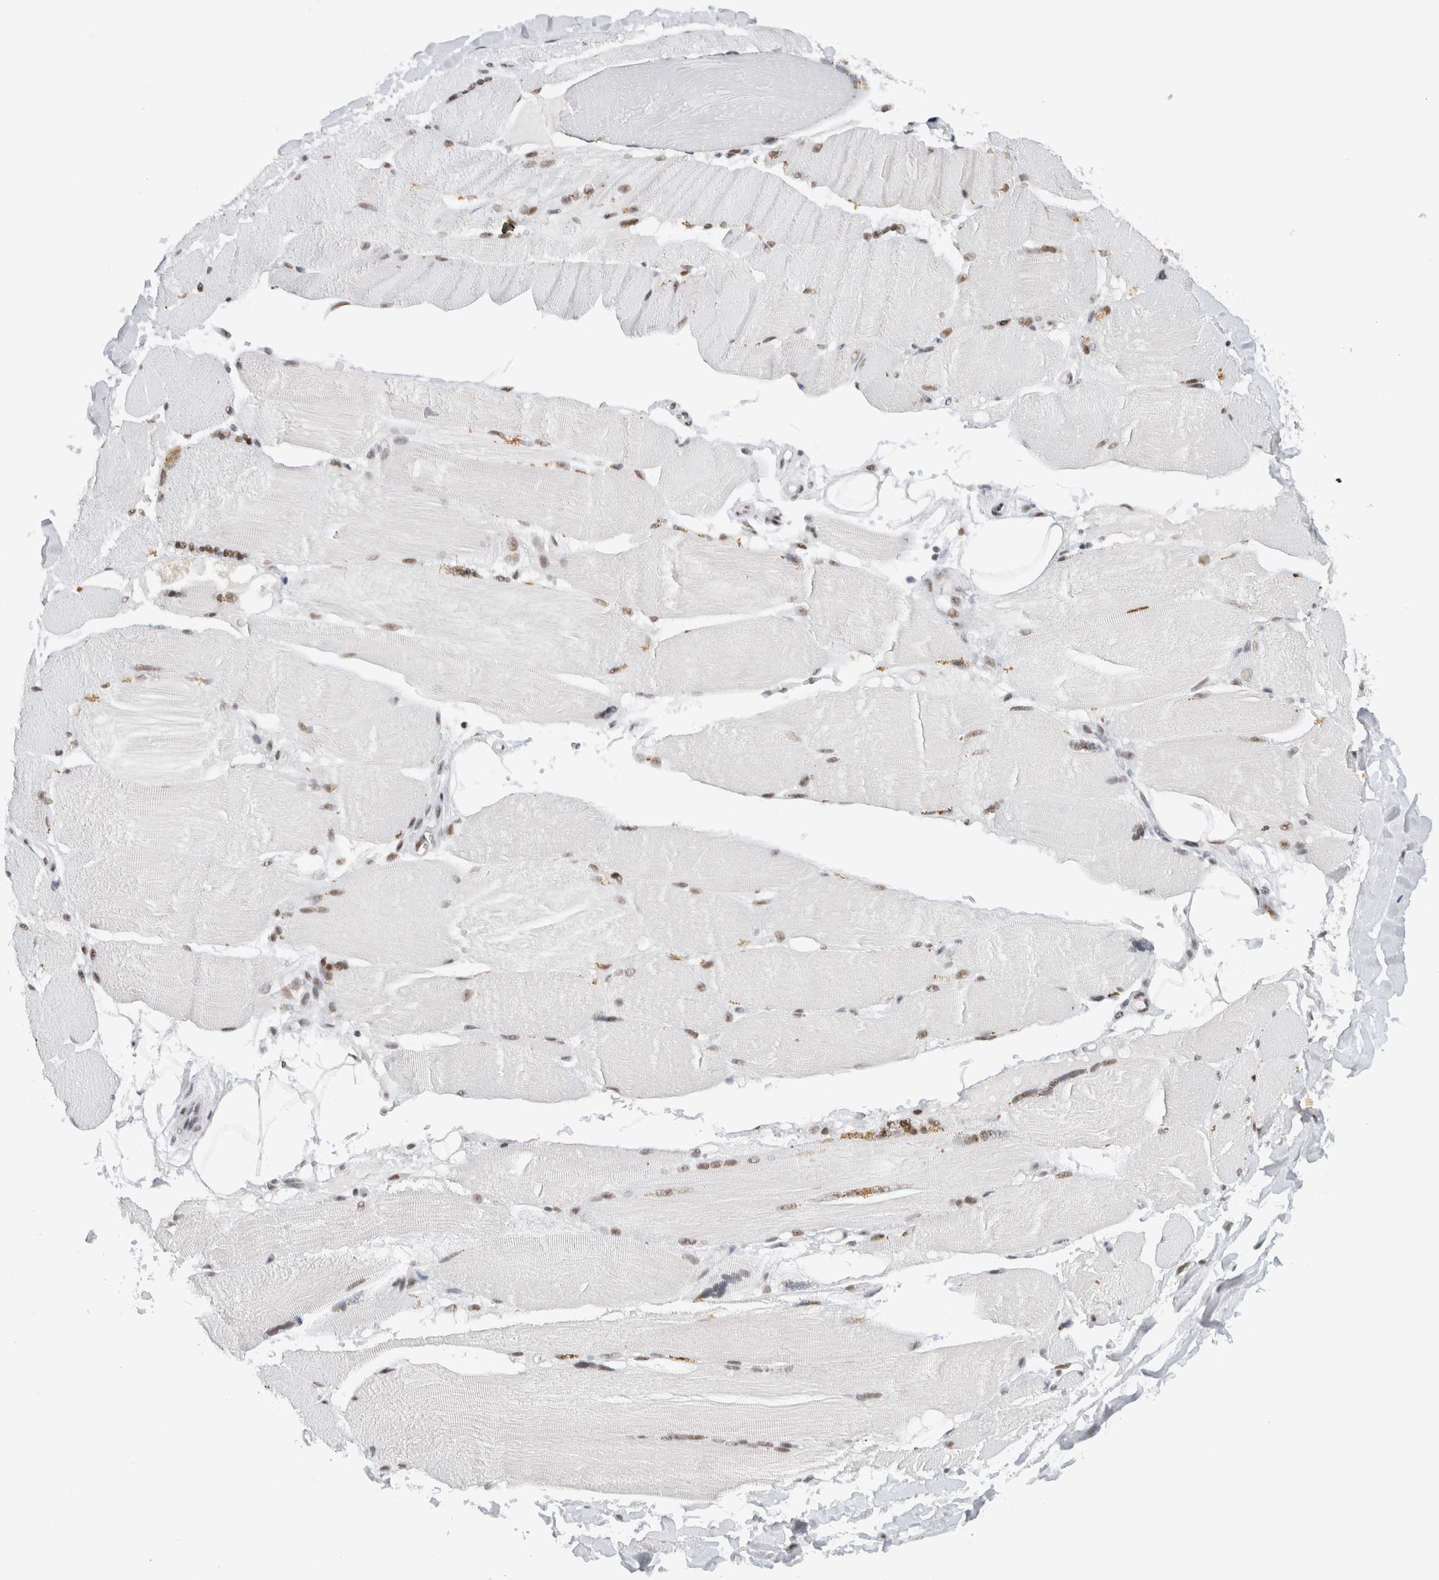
{"staining": {"intensity": "moderate", "quantity": "25%-75%", "location": "nuclear"}, "tissue": "skeletal muscle", "cell_type": "Myocytes", "image_type": "normal", "snomed": [{"axis": "morphology", "description": "Normal tissue, NOS"}, {"axis": "topography", "description": "Skin"}, {"axis": "topography", "description": "Skeletal muscle"}], "caption": "Immunohistochemistry of normal human skeletal muscle shows medium levels of moderate nuclear positivity in approximately 25%-75% of myocytes. (DAB (3,3'-diaminobenzidine) = brown stain, brightfield microscopy at high magnification).", "gene": "COPS7A", "patient": {"sex": "male", "age": 83}}